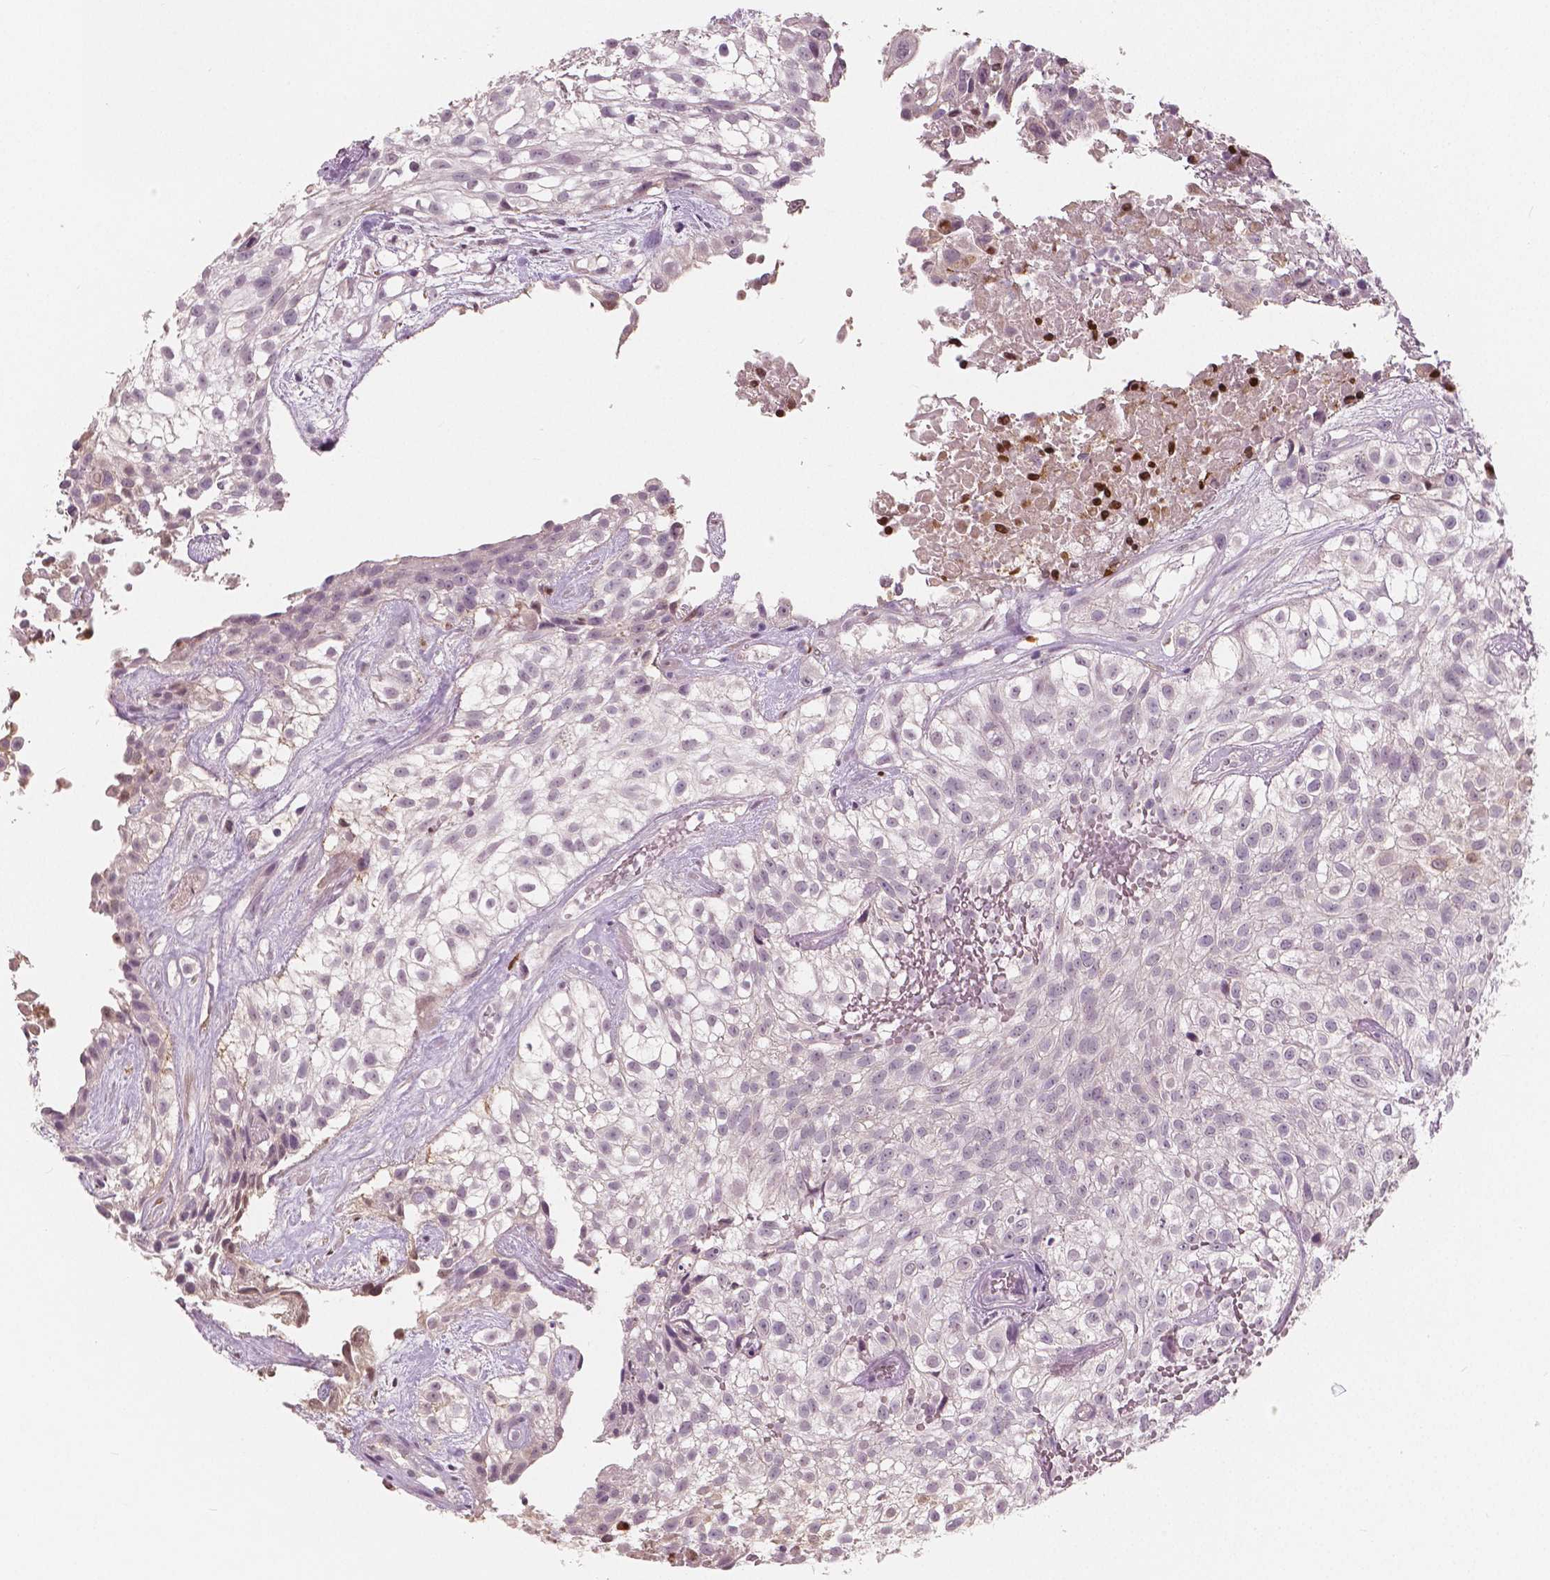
{"staining": {"intensity": "negative", "quantity": "none", "location": "none"}, "tissue": "urothelial cancer", "cell_type": "Tumor cells", "image_type": "cancer", "snomed": [{"axis": "morphology", "description": "Urothelial carcinoma, High grade"}, {"axis": "topography", "description": "Urinary bladder"}], "caption": "High-grade urothelial carcinoma was stained to show a protein in brown. There is no significant expression in tumor cells. (DAB (3,3'-diaminobenzidine) IHC, high magnification).", "gene": "RNASE7", "patient": {"sex": "male", "age": 56}}